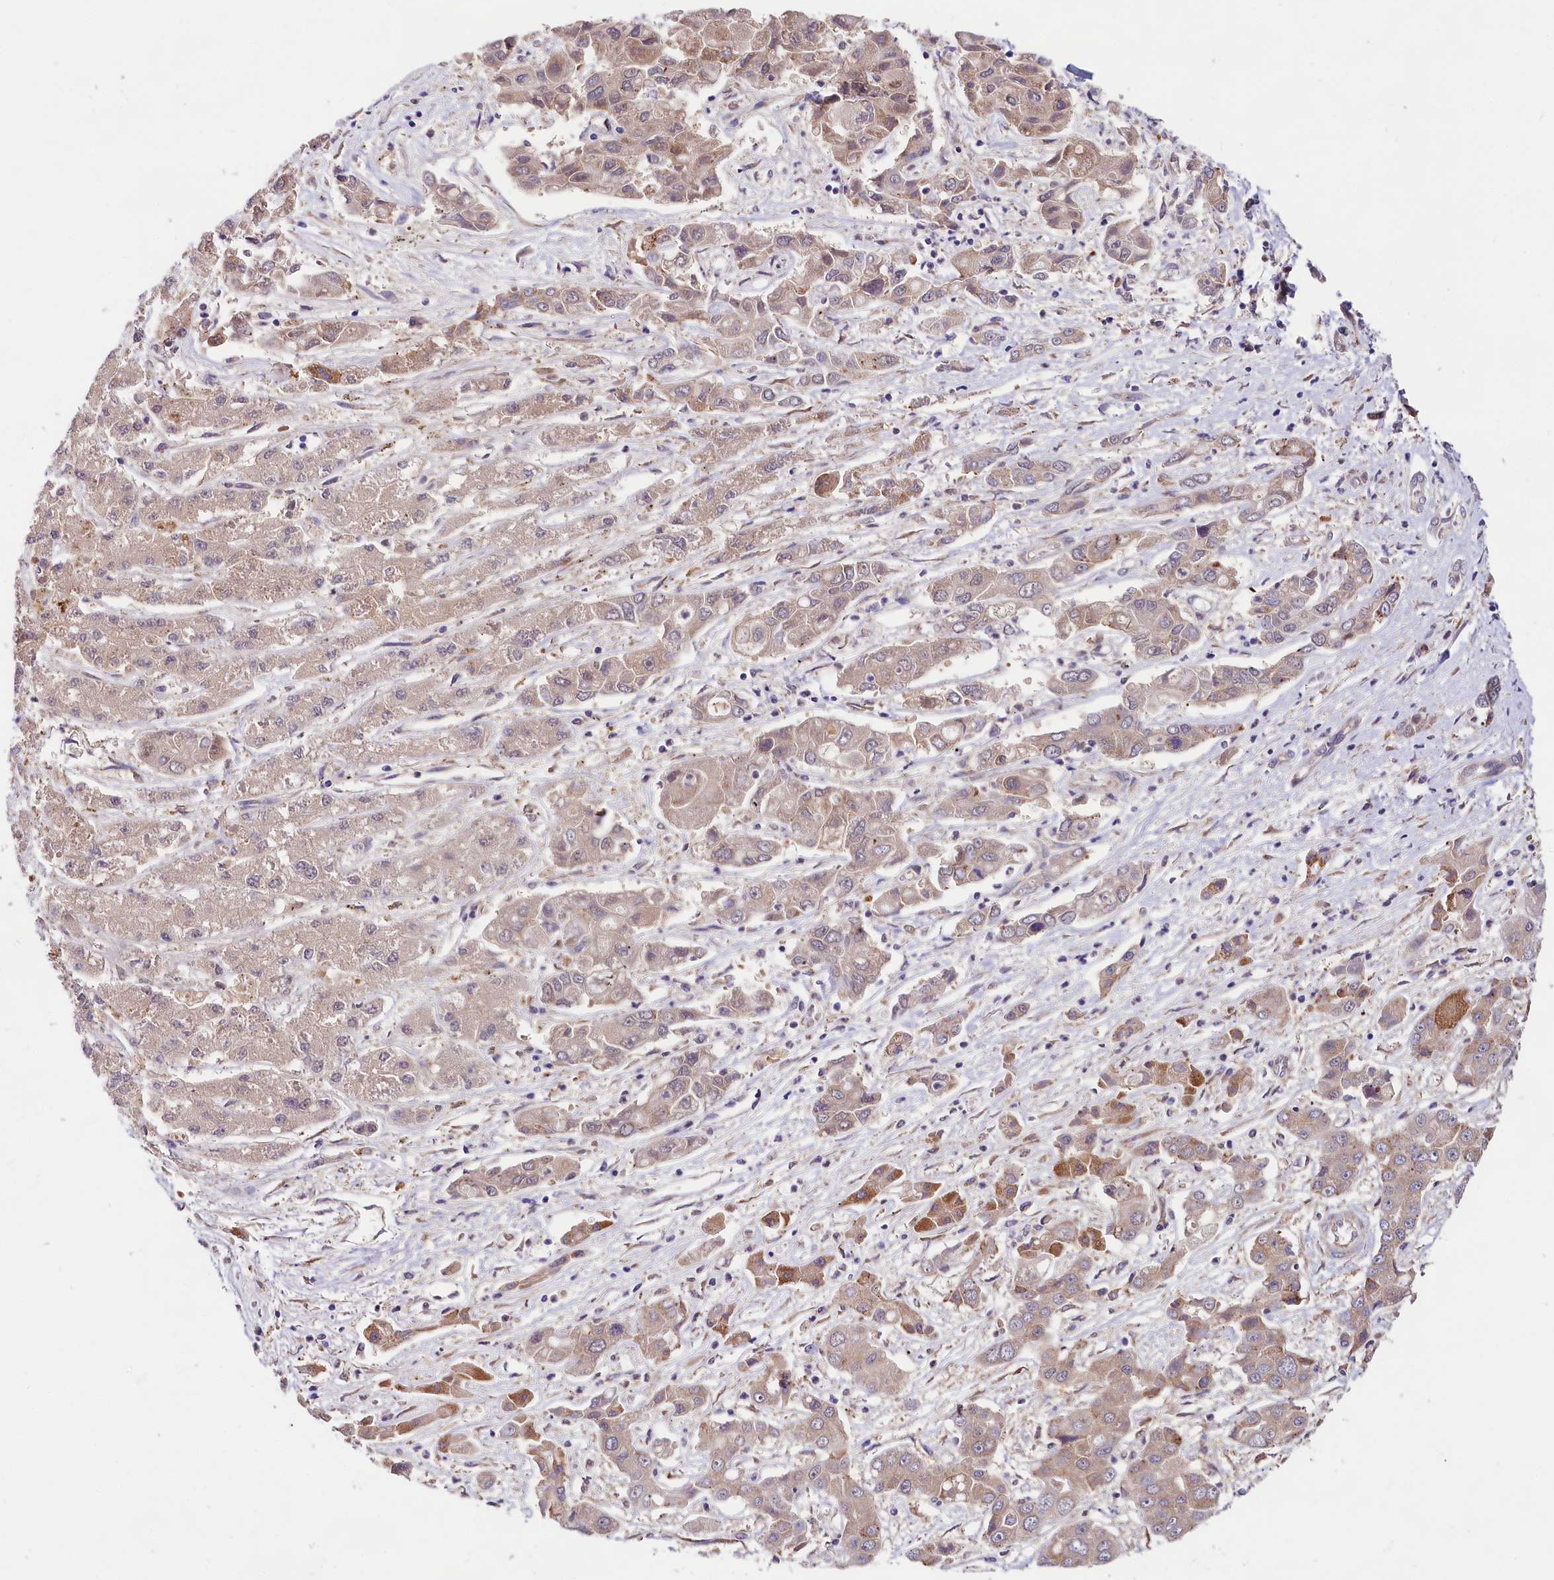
{"staining": {"intensity": "moderate", "quantity": "<25%", "location": "cytoplasmic/membranous"}, "tissue": "liver cancer", "cell_type": "Tumor cells", "image_type": "cancer", "snomed": [{"axis": "morphology", "description": "Cholangiocarcinoma"}, {"axis": "topography", "description": "Liver"}], "caption": "Cholangiocarcinoma (liver) stained with a protein marker reveals moderate staining in tumor cells.", "gene": "SPG11", "patient": {"sex": "male", "age": 67}}